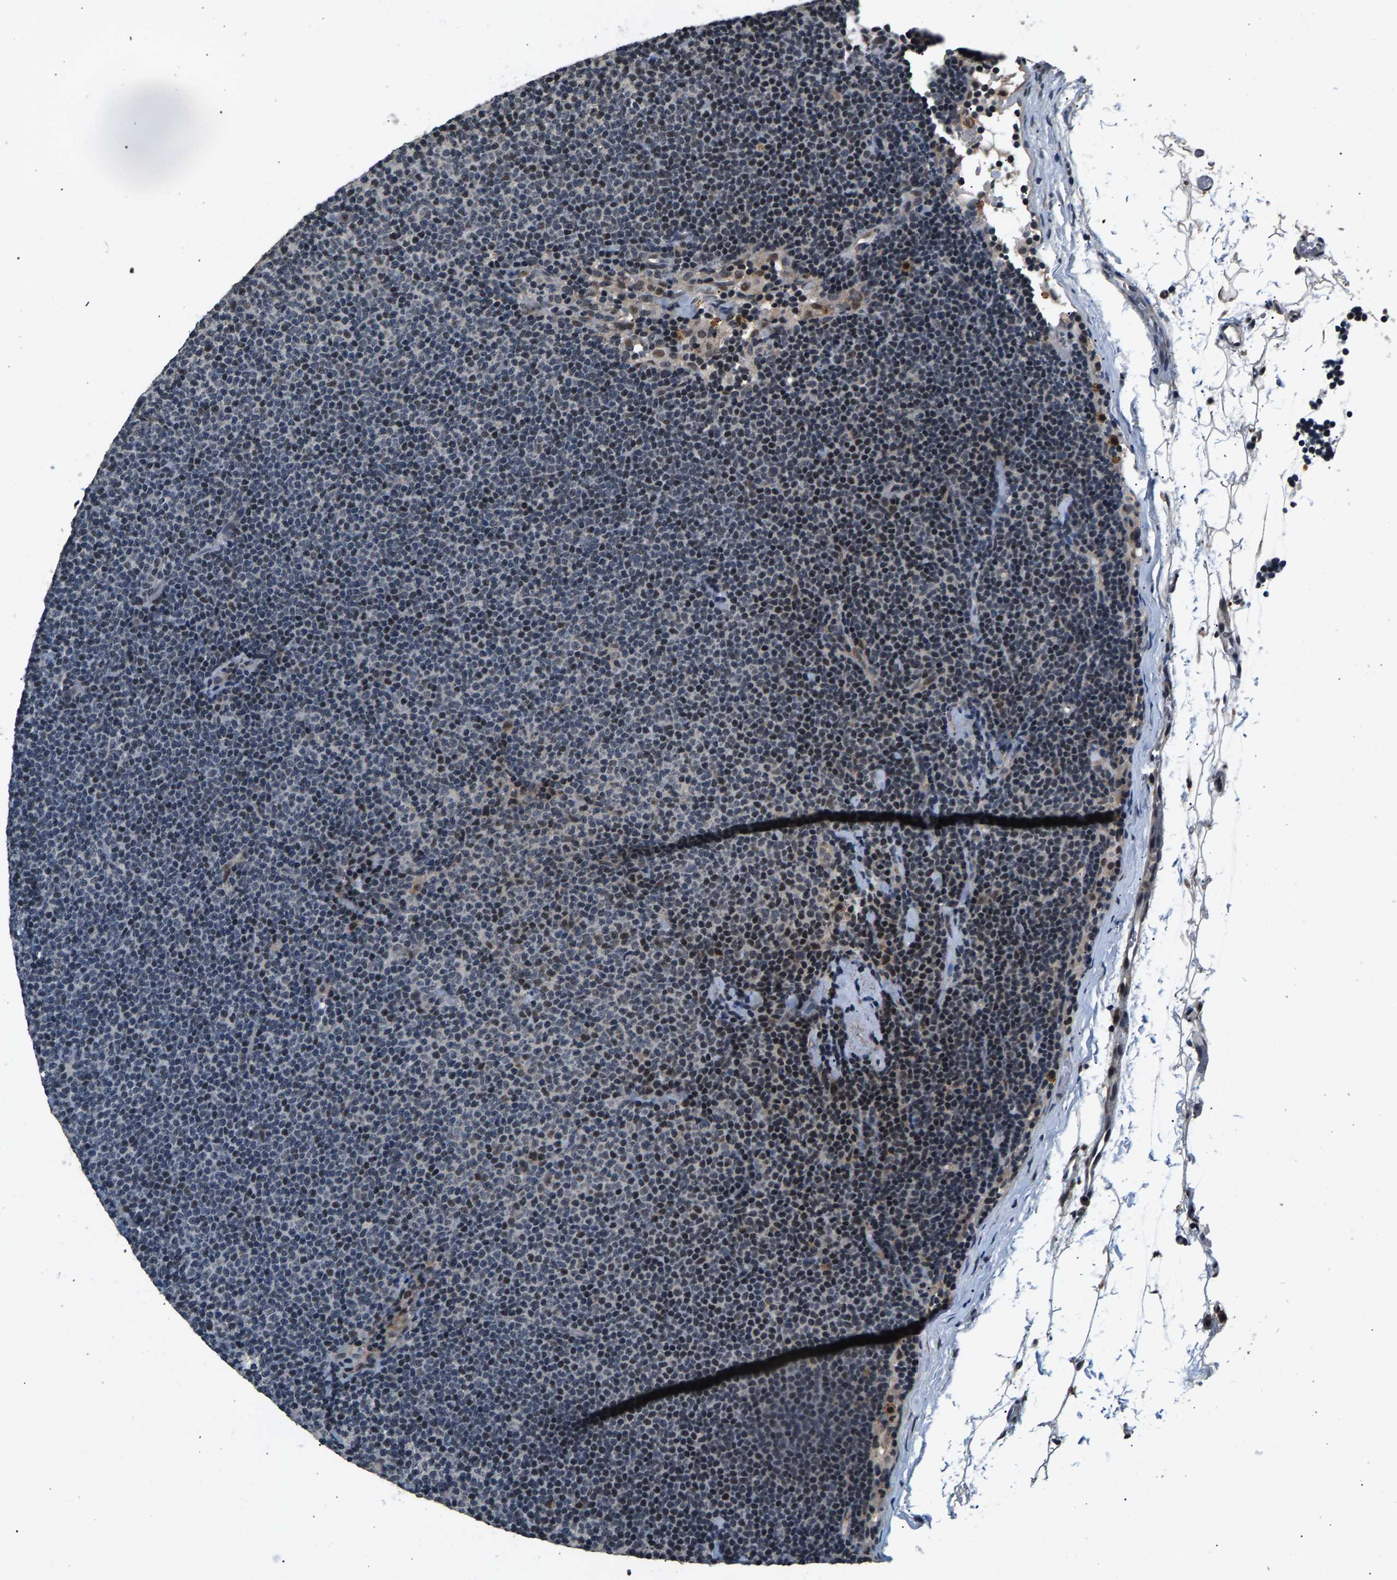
{"staining": {"intensity": "moderate", "quantity": "25%-75%", "location": "nuclear"}, "tissue": "lymphoma", "cell_type": "Tumor cells", "image_type": "cancer", "snomed": [{"axis": "morphology", "description": "Malignant lymphoma, non-Hodgkin's type, Low grade"}, {"axis": "topography", "description": "Lymph node"}], "caption": "Approximately 25%-75% of tumor cells in lymphoma exhibit moderate nuclear protein staining as visualized by brown immunohistochemical staining.", "gene": "RBM33", "patient": {"sex": "female", "age": 53}}